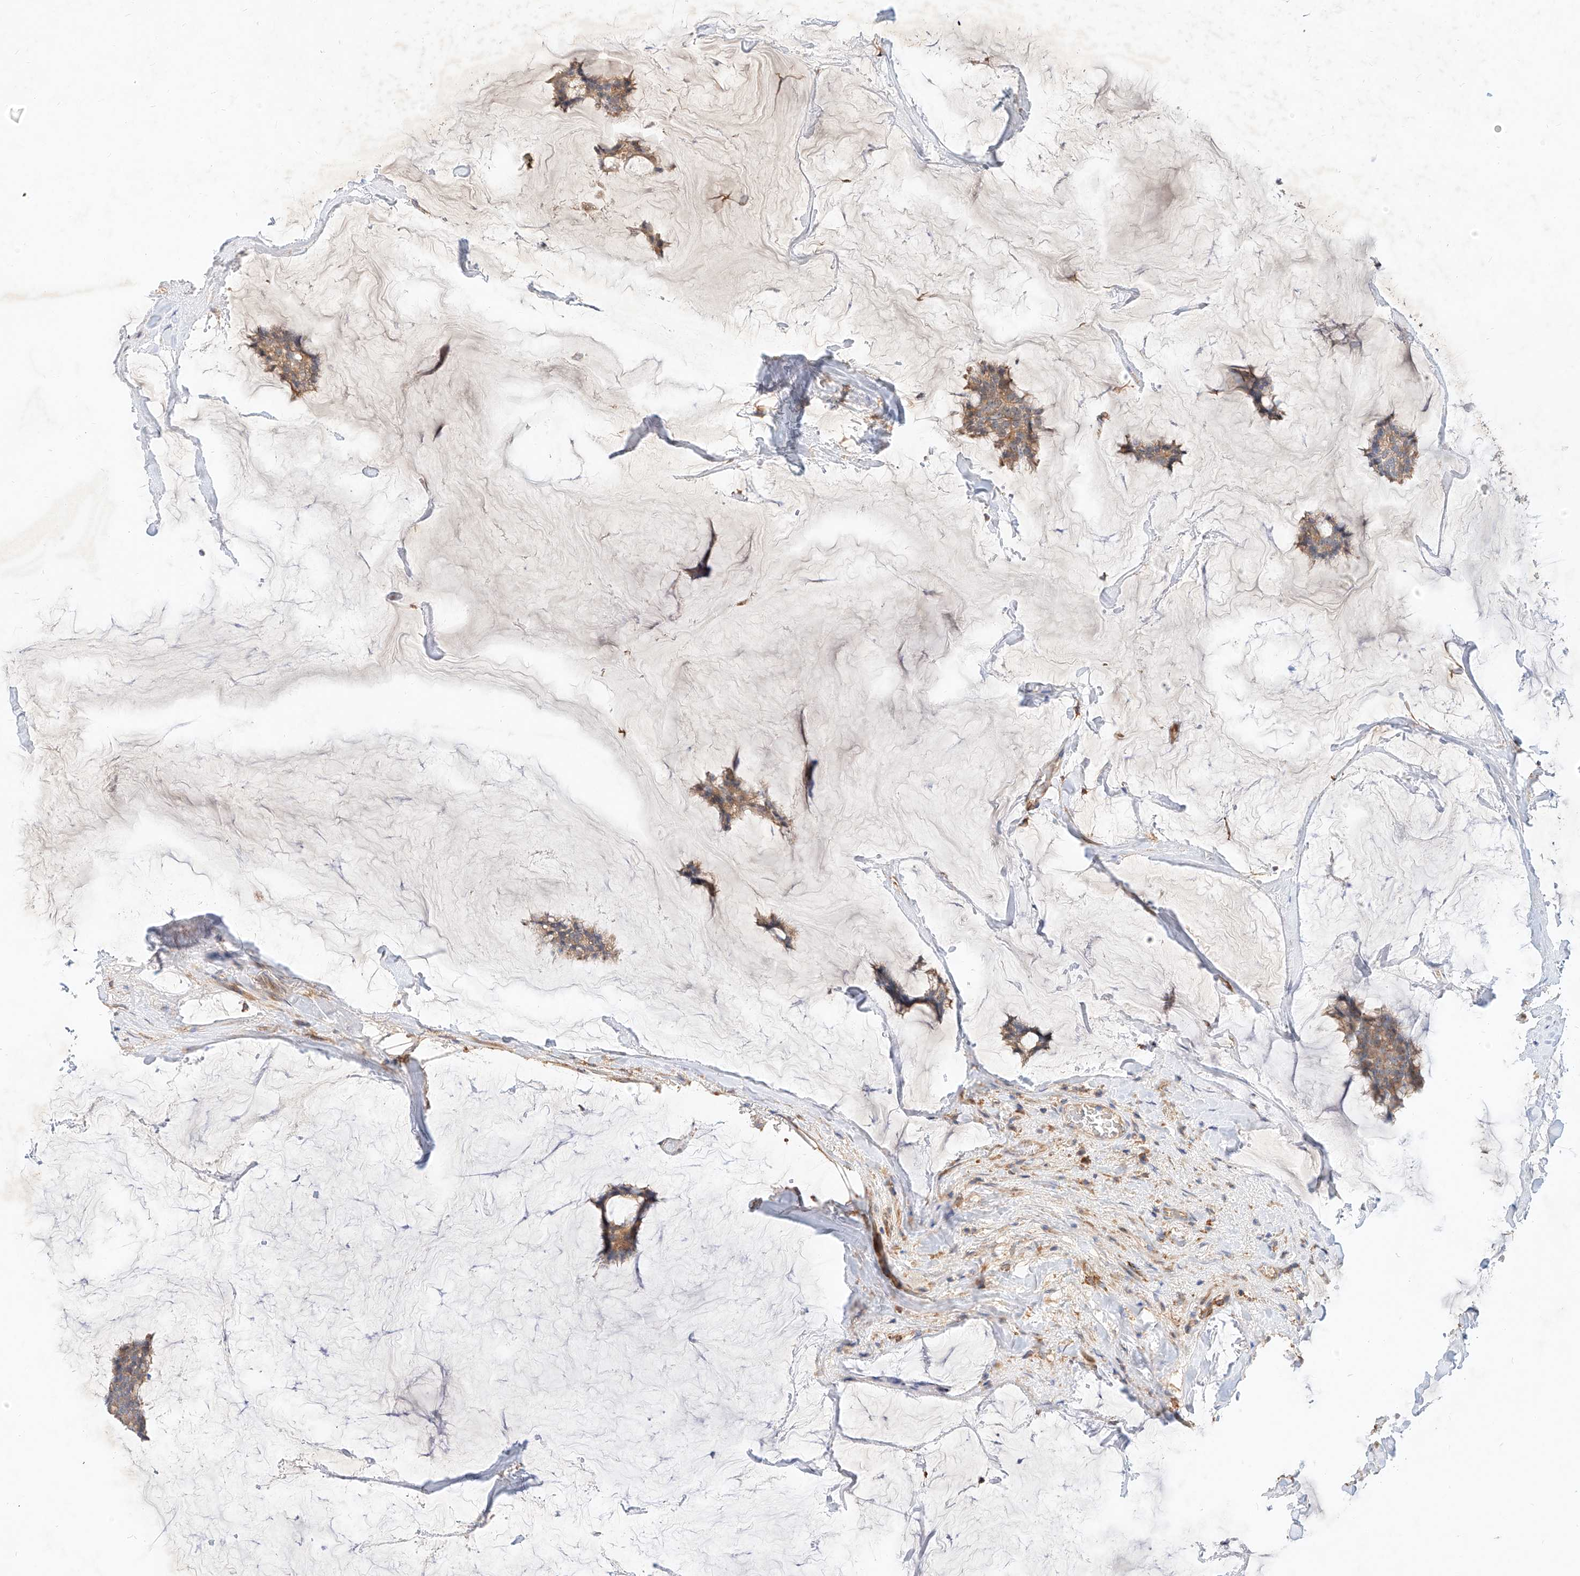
{"staining": {"intensity": "moderate", "quantity": ">75%", "location": "cytoplasmic/membranous"}, "tissue": "breast cancer", "cell_type": "Tumor cells", "image_type": "cancer", "snomed": [{"axis": "morphology", "description": "Duct carcinoma"}, {"axis": "topography", "description": "Breast"}], "caption": "Breast cancer (intraductal carcinoma) stained for a protein (brown) displays moderate cytoplasmic/membranous positive expression in approximately >75% of tumor cells.", "gene": "NFAM1", "patient": {"sex": "female", "age": 93}}